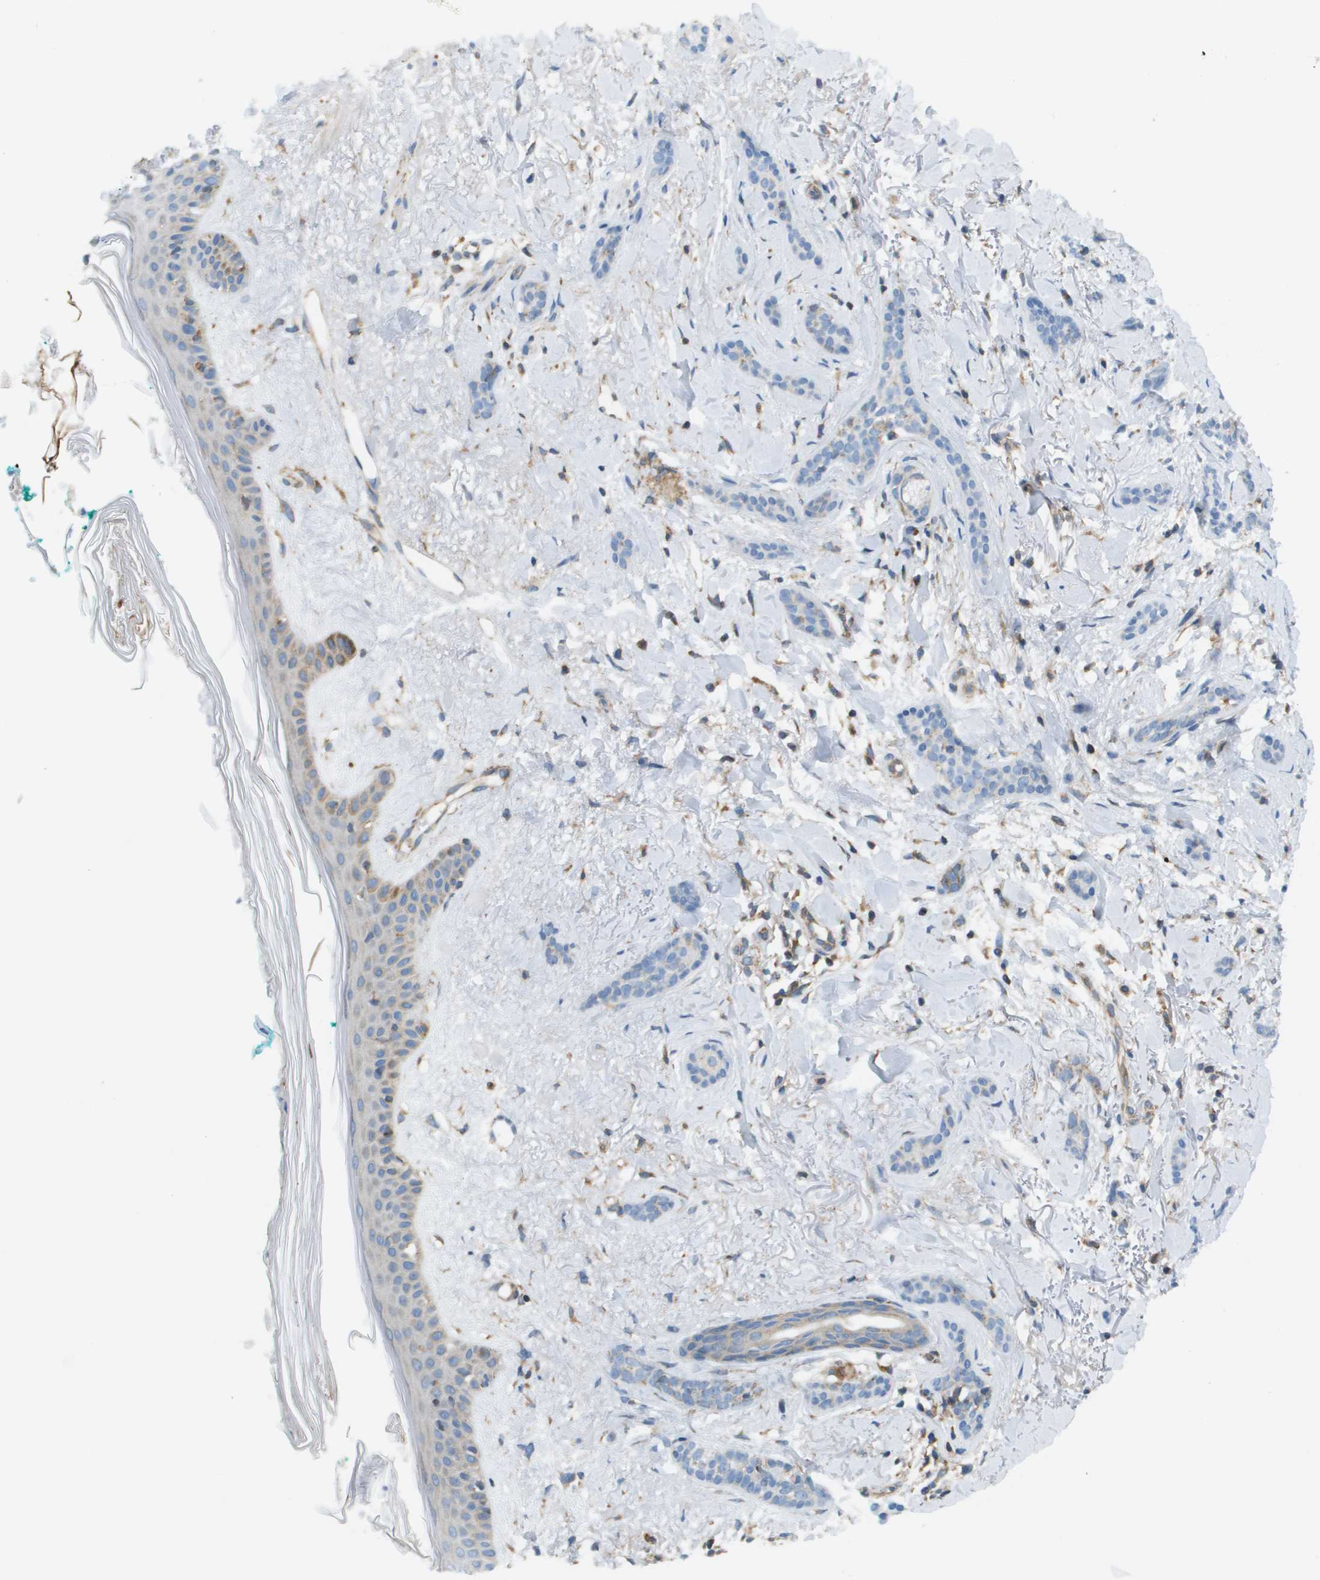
{"staining": {"intensity": "weak", "quantity": "<25%", "location": "cytoplasmic/membranous"}, "tissue": "skin cancer", "cell_type": "Tumor cells", "image_type": "cancer", "snomed": [{"axis": "morphology", "description": "Basal cell carcinoma"}, {"axis": "morphology", "description": "Adnexal tumor, benign"}, {"axis": "topography", "description": "Skin"}], "caption": "This is a histopathology image of immunohistochemistry staining of benign adnexal tumor (skin), which shows no staining in tumor cells.", "gene": "TAOK3", "patient": {"sex": "female", "age": 42}}